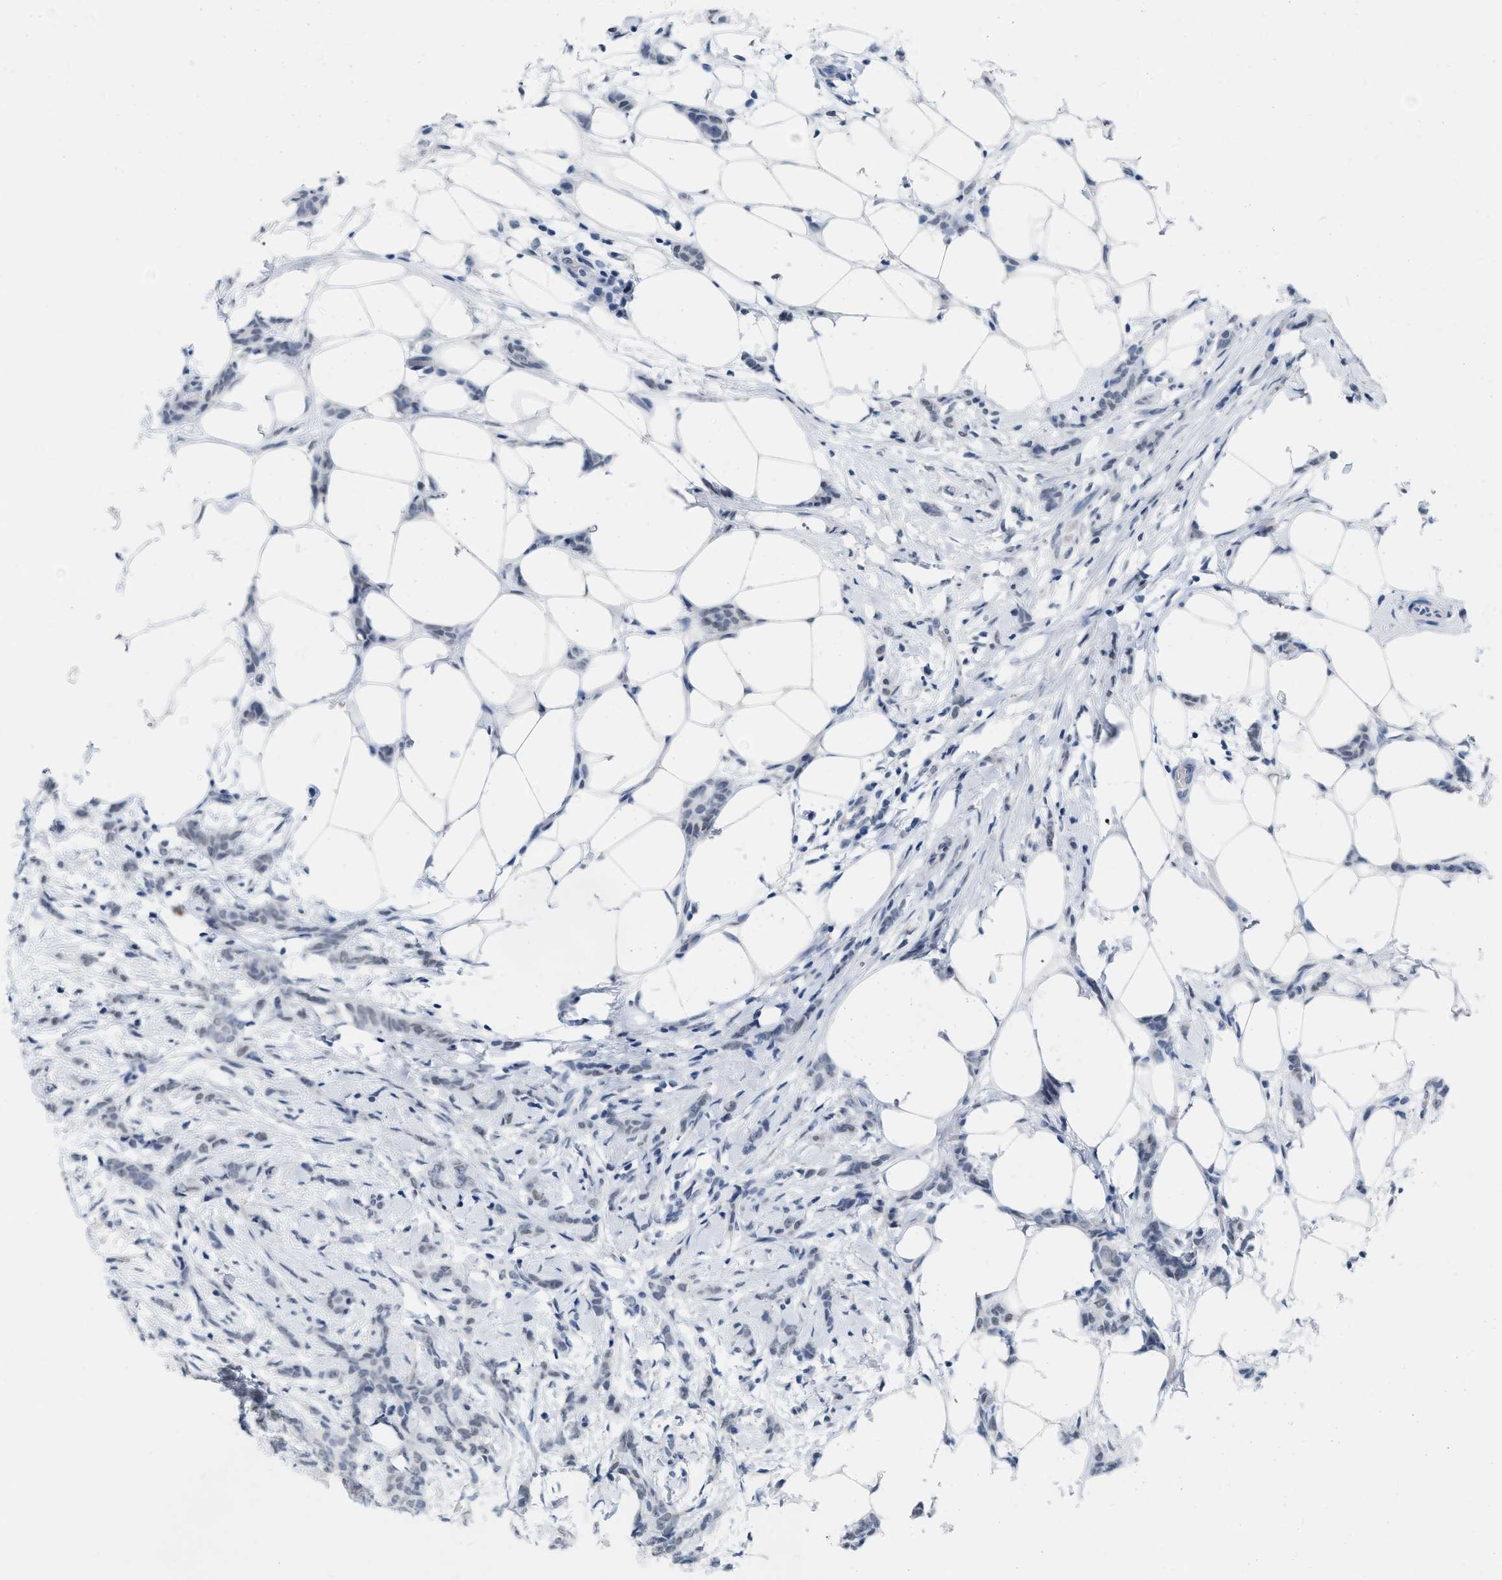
{"staining": {"intensity": "negative", "quantity": "none", "location": "none"}, "tissue": "breast cancer", "cell_type": "Tumor cells", "image_type": "cancer", "snomed": [{"axis": "morphology", "description": "Lobular carcinoma"}, {"axis": "topography", "description": "Skin"}, {"axis": "topography", "description": "Breast"}], "caption": "The image exhibits no staining of tumor cells in lobular carcinoma (breast). Brightfield microscopy of immunohistochemistry stained with DAB (3,3'-diaminobenzidine) (brown) and hematoxylin (blue), captured at high magnification.", "gene": "XIRP1", "patient": {"sex": "female", "age": 46}}